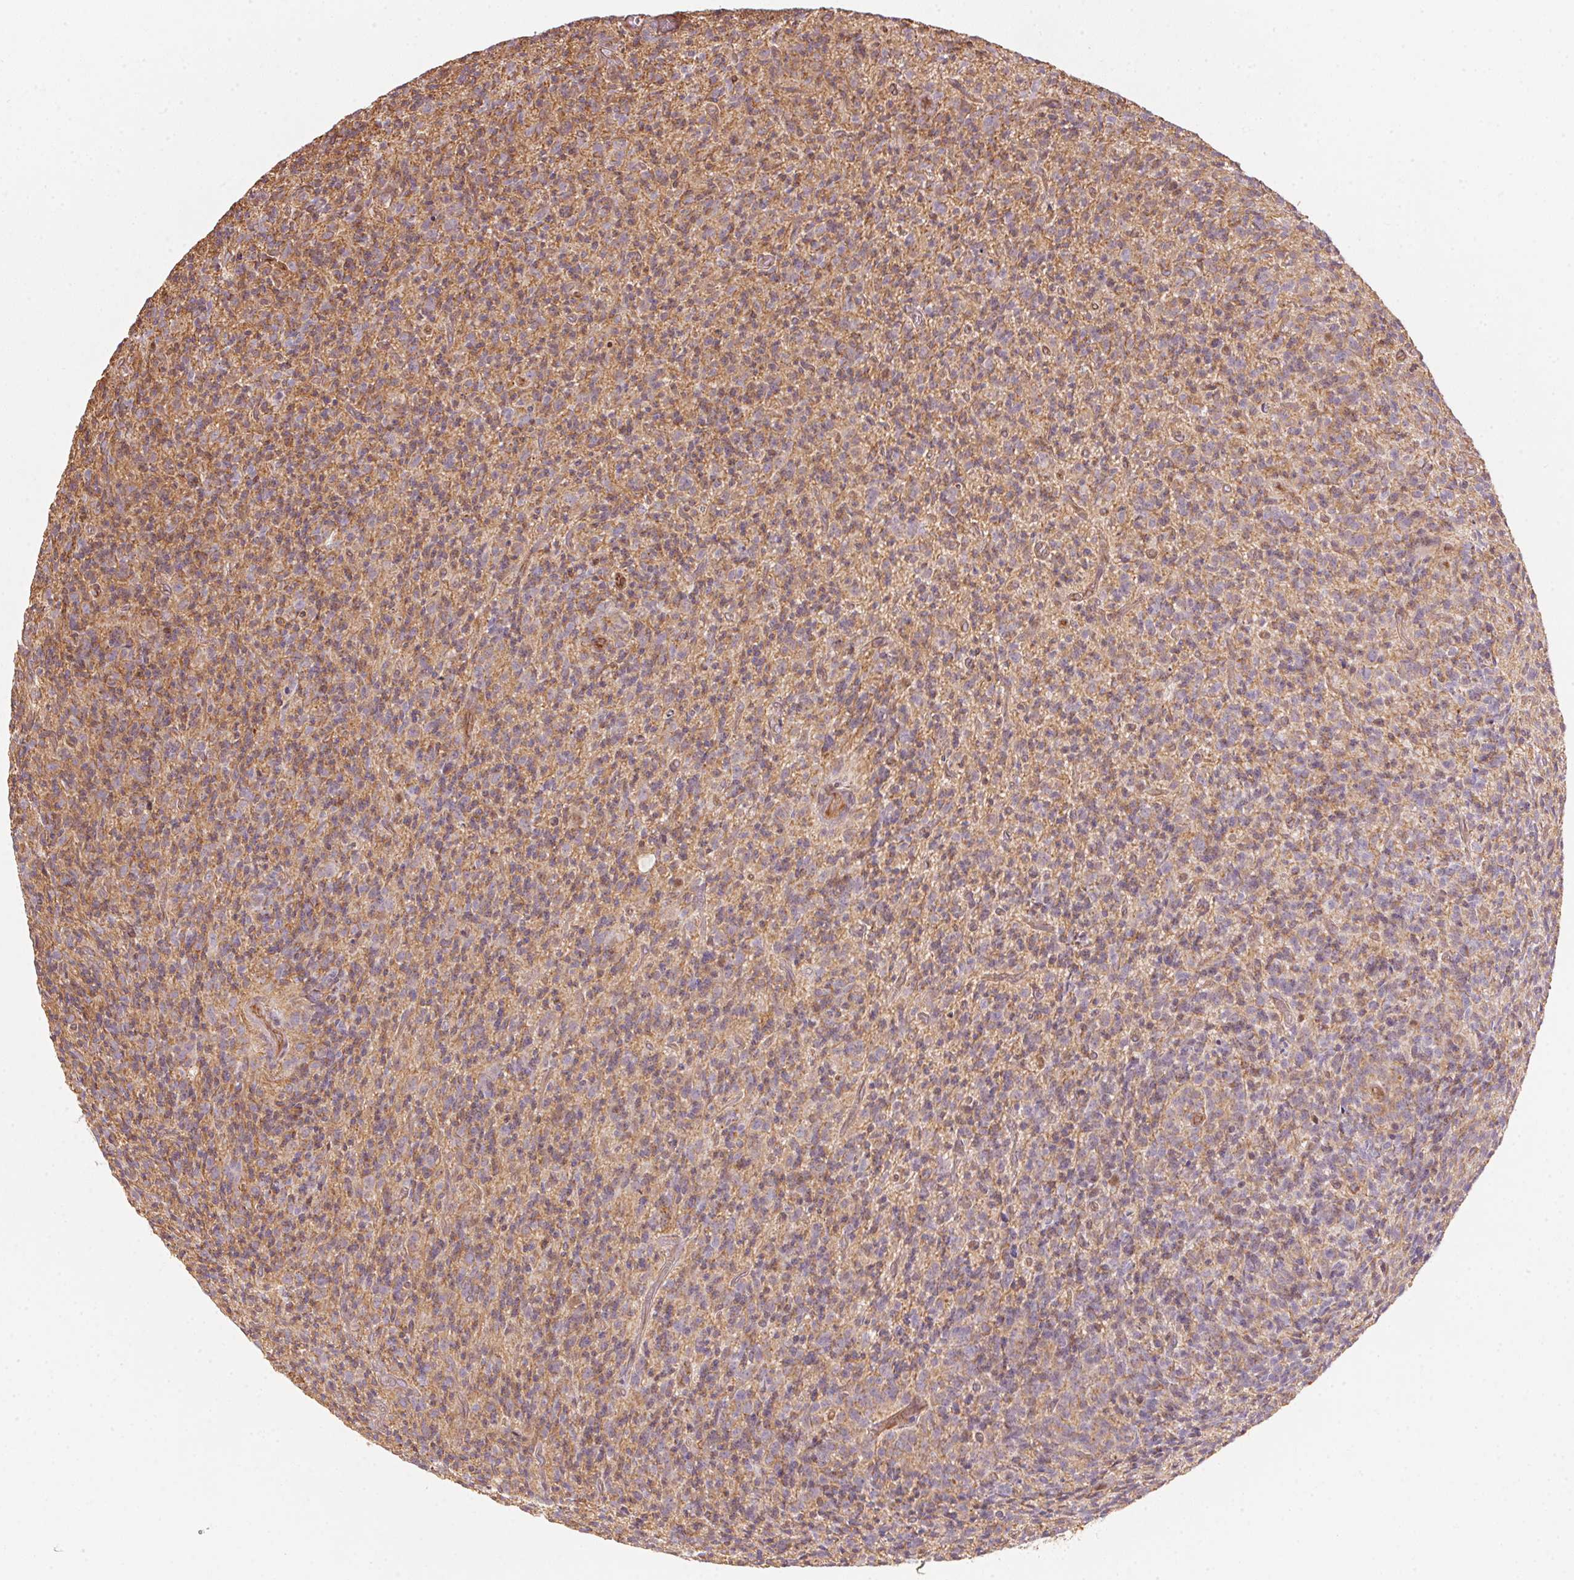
{"staining": {"intensity": "weak", "quantity": "25%-75%", "location": "cytoplasmic/membranous"}, "tissue": "glioma", "cell_type": "Tumor cells", "image_type": "cancer", "snomed": [{"axis": "morphology", "description": "Glioma, malignant, High grade"}, {"axis": "topography", "description": "Brain"}], "caption": "Immunohistochemistry of glioma reveals low levels of weak cytoplasmic/membranous expression in approximately 25%-75% of tumor cells. The staining was performed using DAB (3,3'-diaminobenzidine) to visualize the protein expression in brown, while the nuclei were stained in blue with hematoxylin (Magnification: 20x).", "gene": "FOXR2", "patient": {"sex": "male", "age": 76}}